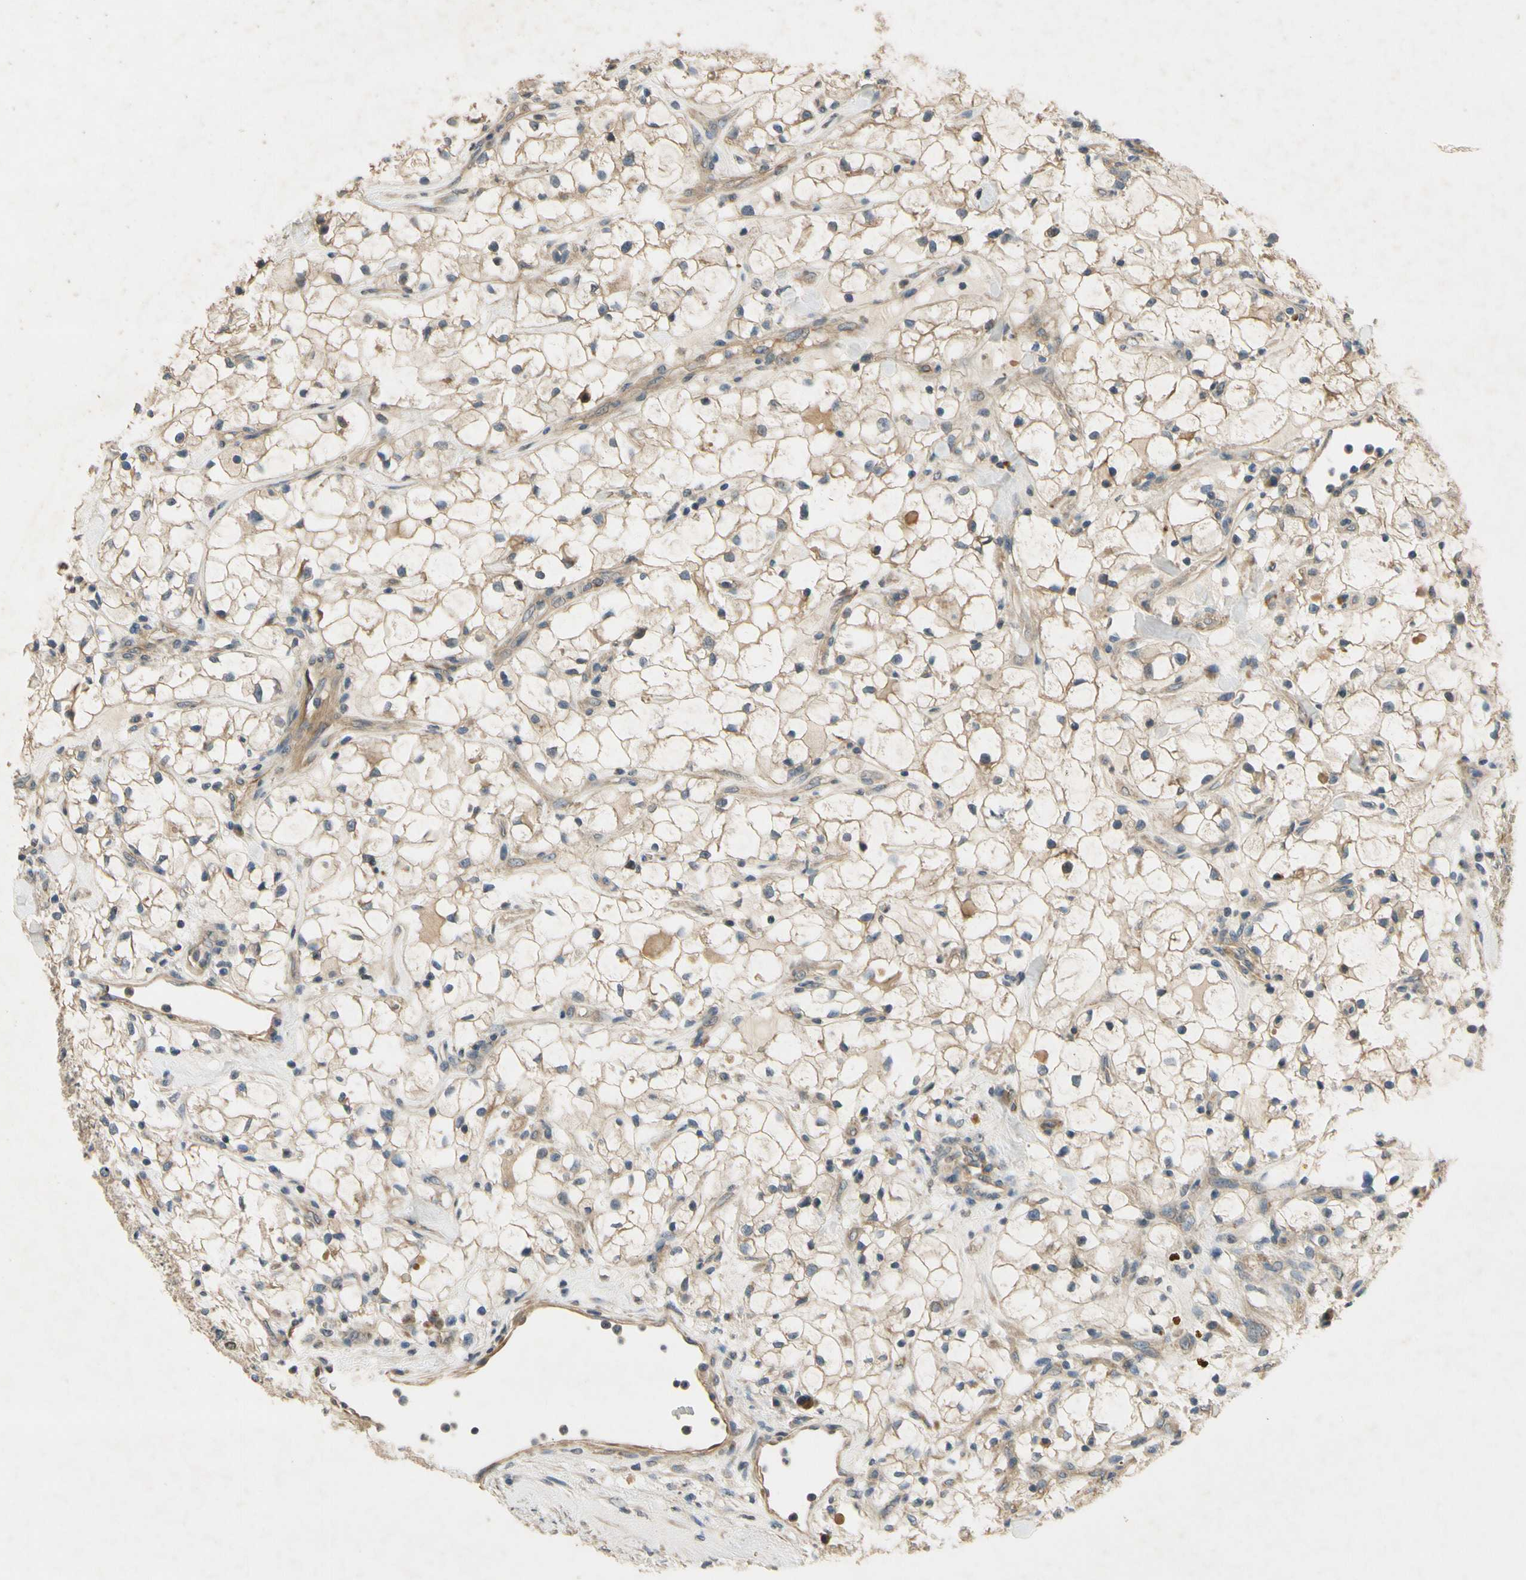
{"staining": {"intensity": "weak", "quantity": "25%-75%", "location": "cytoplasmic/membranous"}, "tissue": "renal cancer", "cell_type": "Tumor cells", "image_type": "cancer", "snomed": [{"axis": "morphology", "description": "Adenocarcinoma, NOS"}, {"axis": "topography", "description": "Kidney"}], "caption": "Tumor cells exhibit low levels of weak cytoplasmic/membranous staining in about 25%-75% of cells in human adenocarcinoma (renal).", "gene": "ALKBH3", "patient": {"sex": "female", "age": 60}}